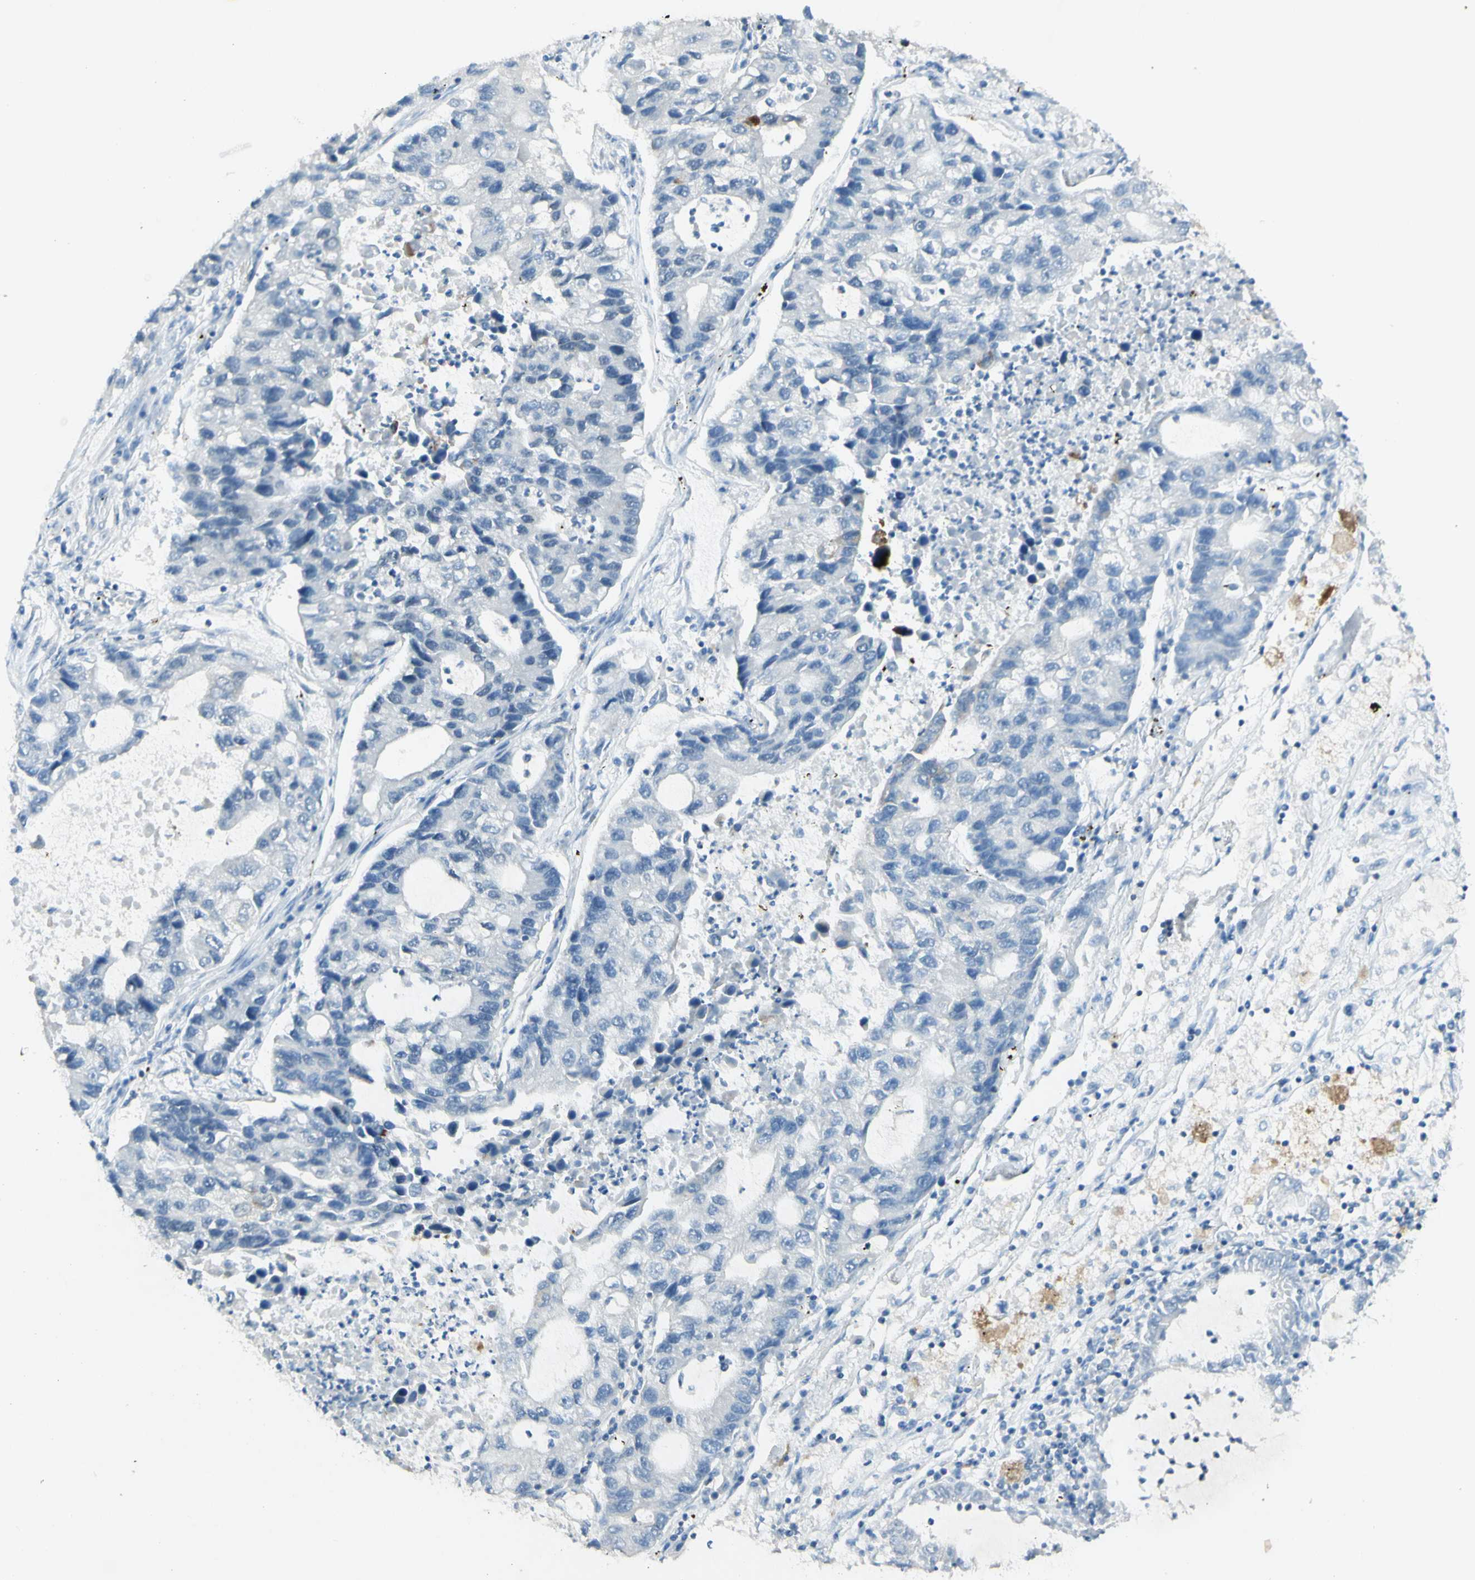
{"staining": {"intensity": "weak", "quantity": "<25%", "location": "cytoplasmic/membranous"}, "tissue": "lung cancer", "cell_type": "Tumor cells", "image_type": "cancer", "snomed": [{"axis": "morphology", "description": "Adenocarcinoma, NOS"}, {"axis": "topography", "description": "Lung"}], "caption": "Immunohistochemical staining of adenocarcinoma (lung) shows no significant positivity in tumor cells. (DAB immunohistochemistry (IHC) visualized using brightfield microscopy, high magnification).", "gene": "GDF15", "patient": {"sex": "female", "age": 51}}